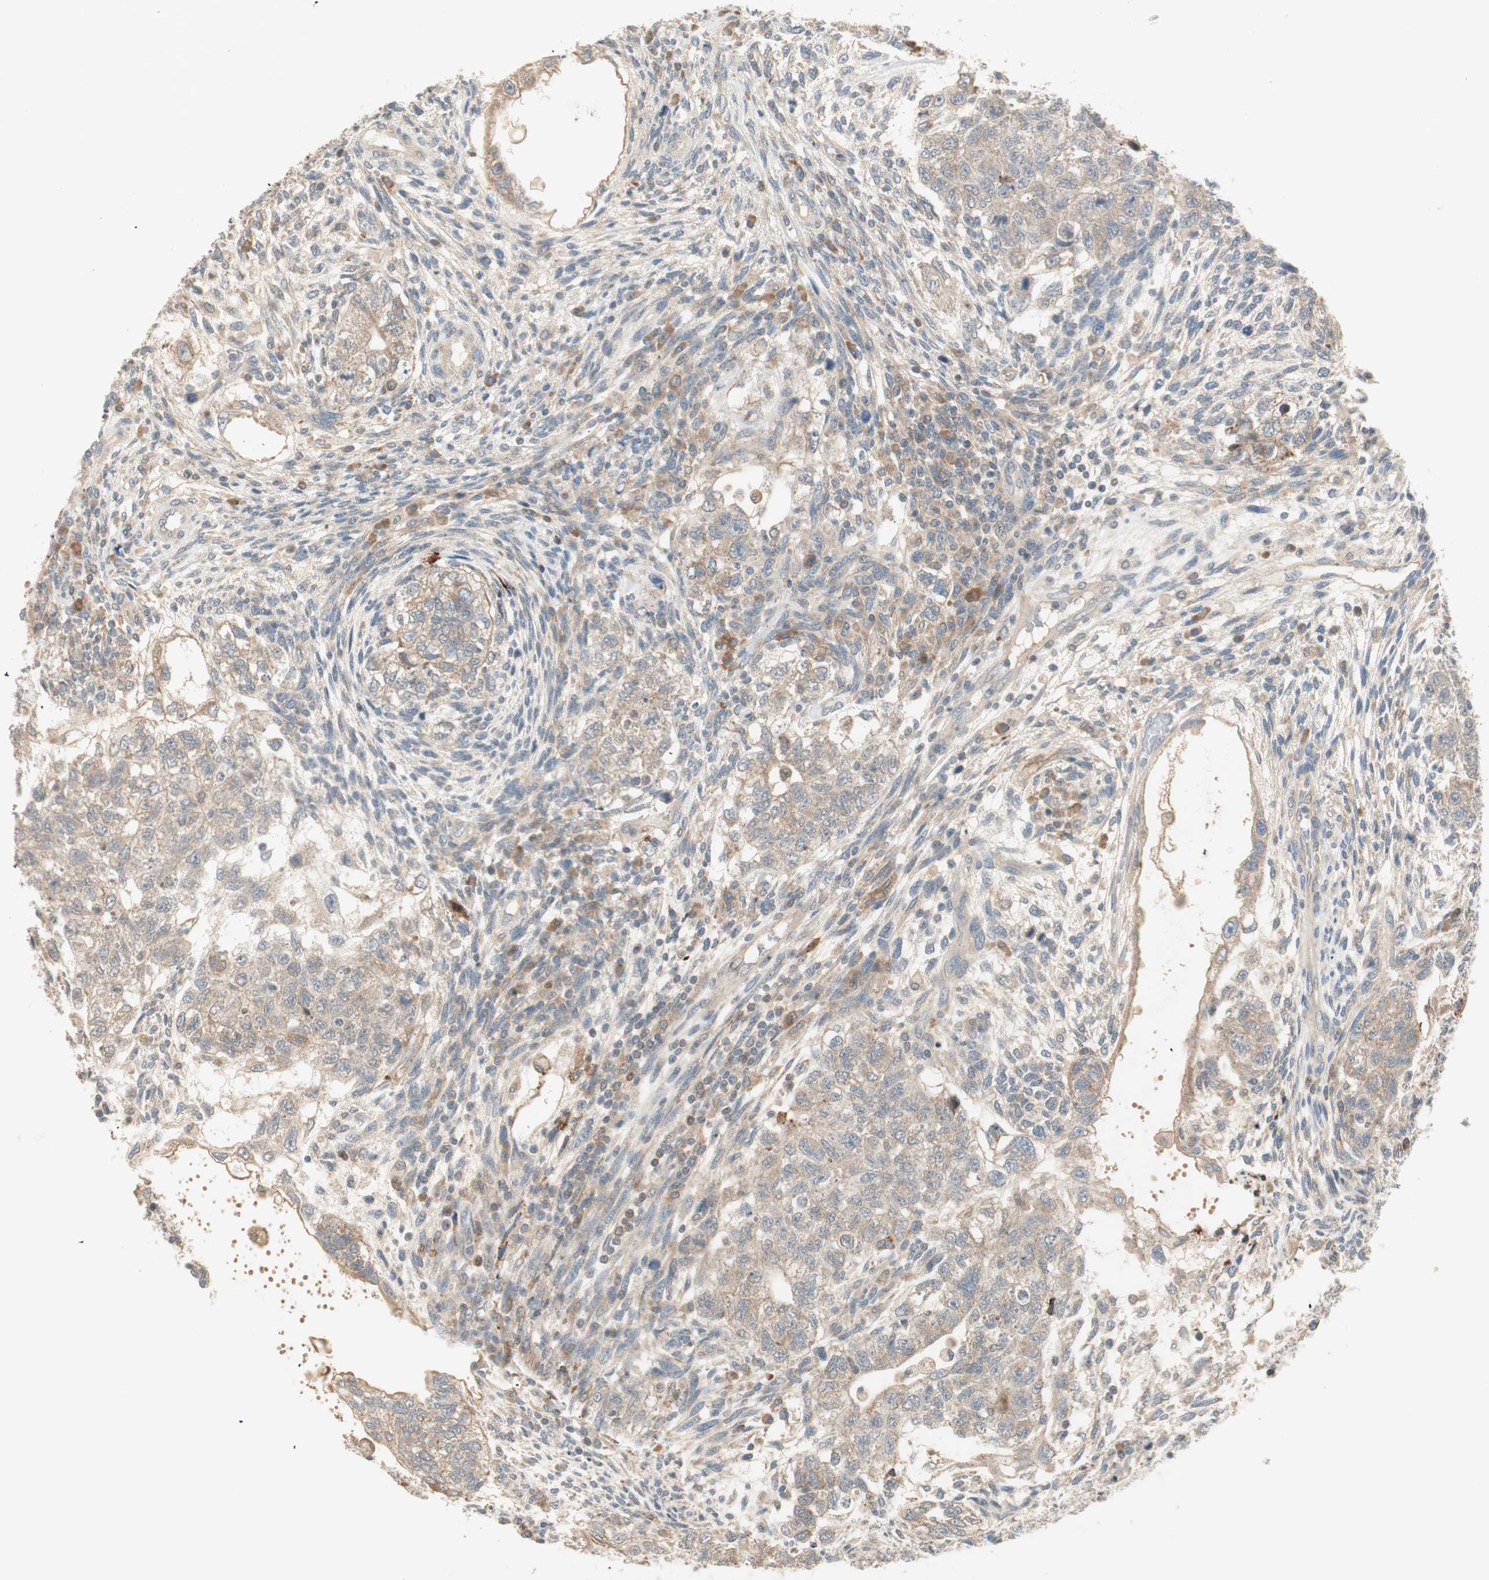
{"staining": {"intensity": "weak", "quantity": ">75%", "location": "cytoplasmic/membranous"}, "tissue": "testis cancer", "cell_type": "Tumor cells", "image_type": "cancer", "snomed": [{"axis": "morphology", "description": "Normal tissue, NOS"}, {"axis": "morphology", "description": "Carcinoma, Embryonal, NOS"}, {"axis": "topography", "description": "Testis"}], "caption": "Protein expression analysis of testis cancer exhibits weak cytoplasmic/membranous staining in approximately >75% of tumor cells.", "gene": "SFRP1", "patient": {"sex": "male", "age": 36}}